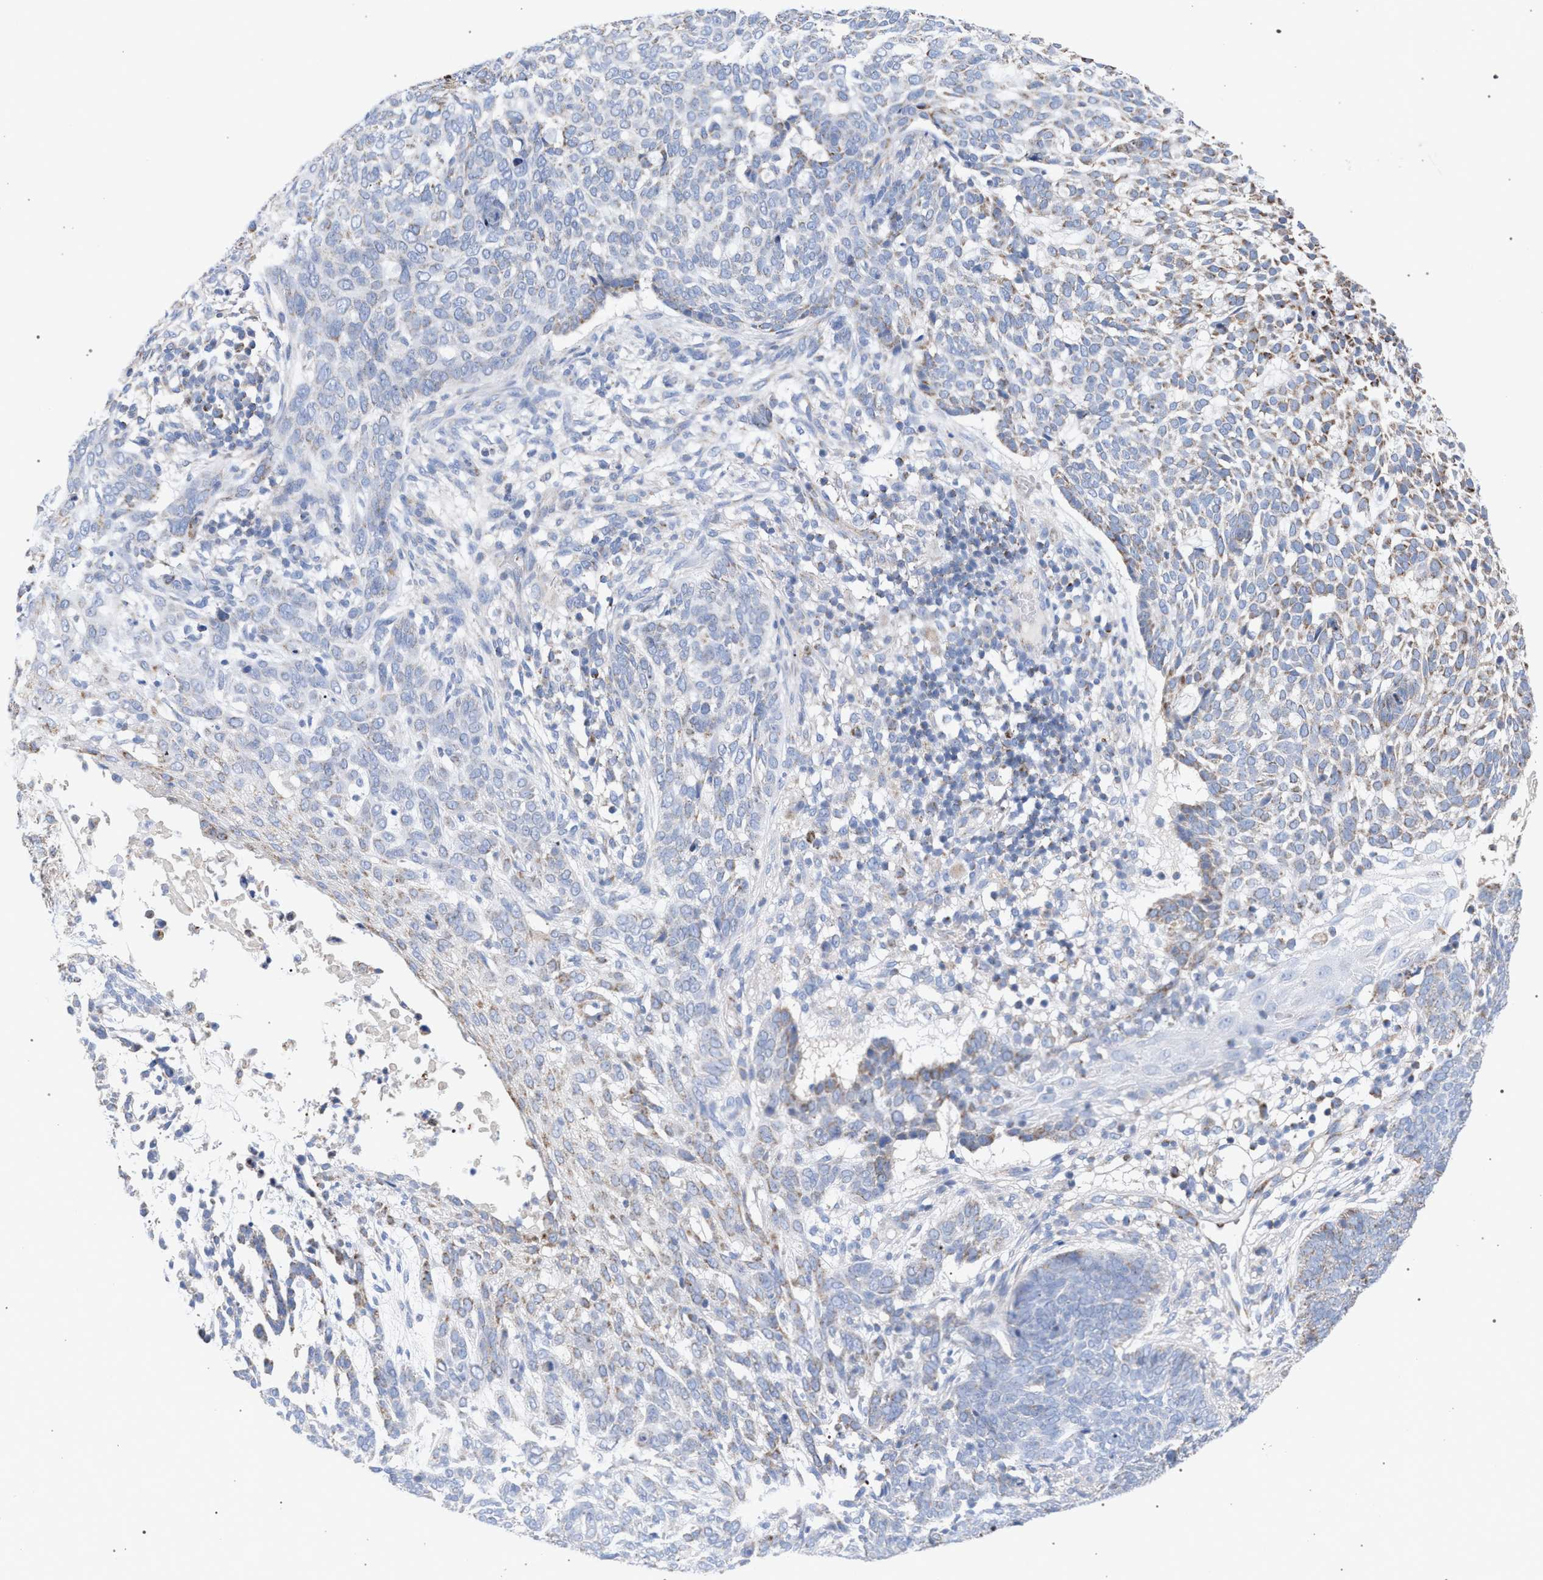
{"staining": {"intensity": "weak", "quantity": "<25%", "location": "cytoplasmic/membranous"}, "tissue": "skin cancer", "cell_type": "Tumor cells", "image_type": "cancer", "snomed": [{"axis": "morphology", "description": "Basal cell carcinoma"}, {"axis": "topography", "description": "Skin"}], "caption": "Immunohistochemistry (IHC) micrograph of human skin basal cell carcinoma stained for a protein (brown), which displays no staining in tumor cells.", "gene": "ECI2", "patient": {"sex": "female", "age": 64}}